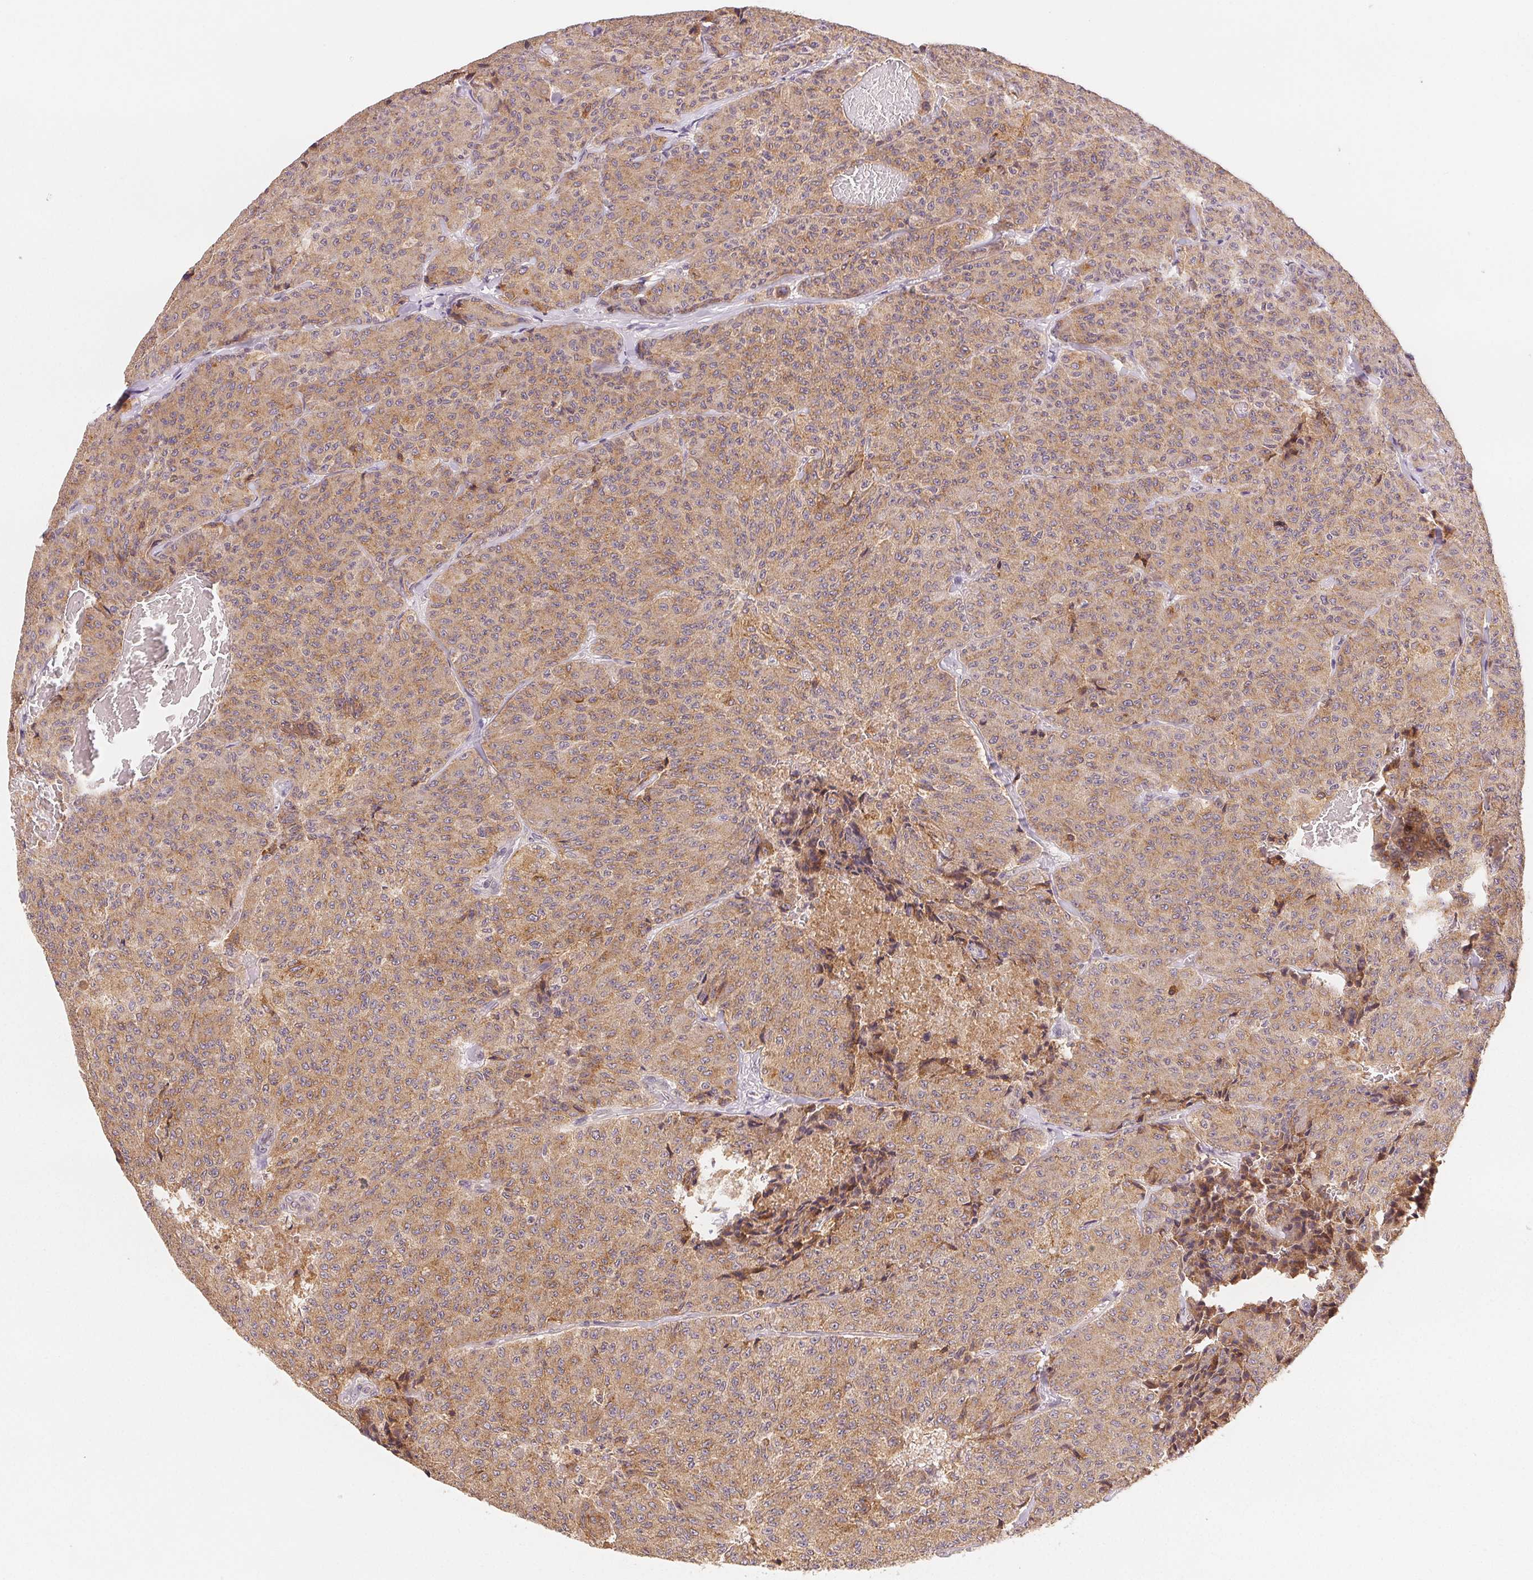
{"staining": {"intensity": "moderate", "quantity": ">75%", "location": "cytoplasmic/membranous"}, "tissue": "carcinoid", "cell_type": "Tumor cells", "image_type": "cancer", "snomed": [{"axis": "morphology", "description": "Carcinoid, malignant, NOS"}, {"axis": "topography", "description": "Lung"}], "caption": "This is a histology image of immunohistochemistry (IHC) staining of carcinoid (malignant), which shows moderate positivity in the cytoplasmic/membranous of tumor cells.", "gene": "SEZ6L2", "patient": {"sex": "male", "age": 71}}